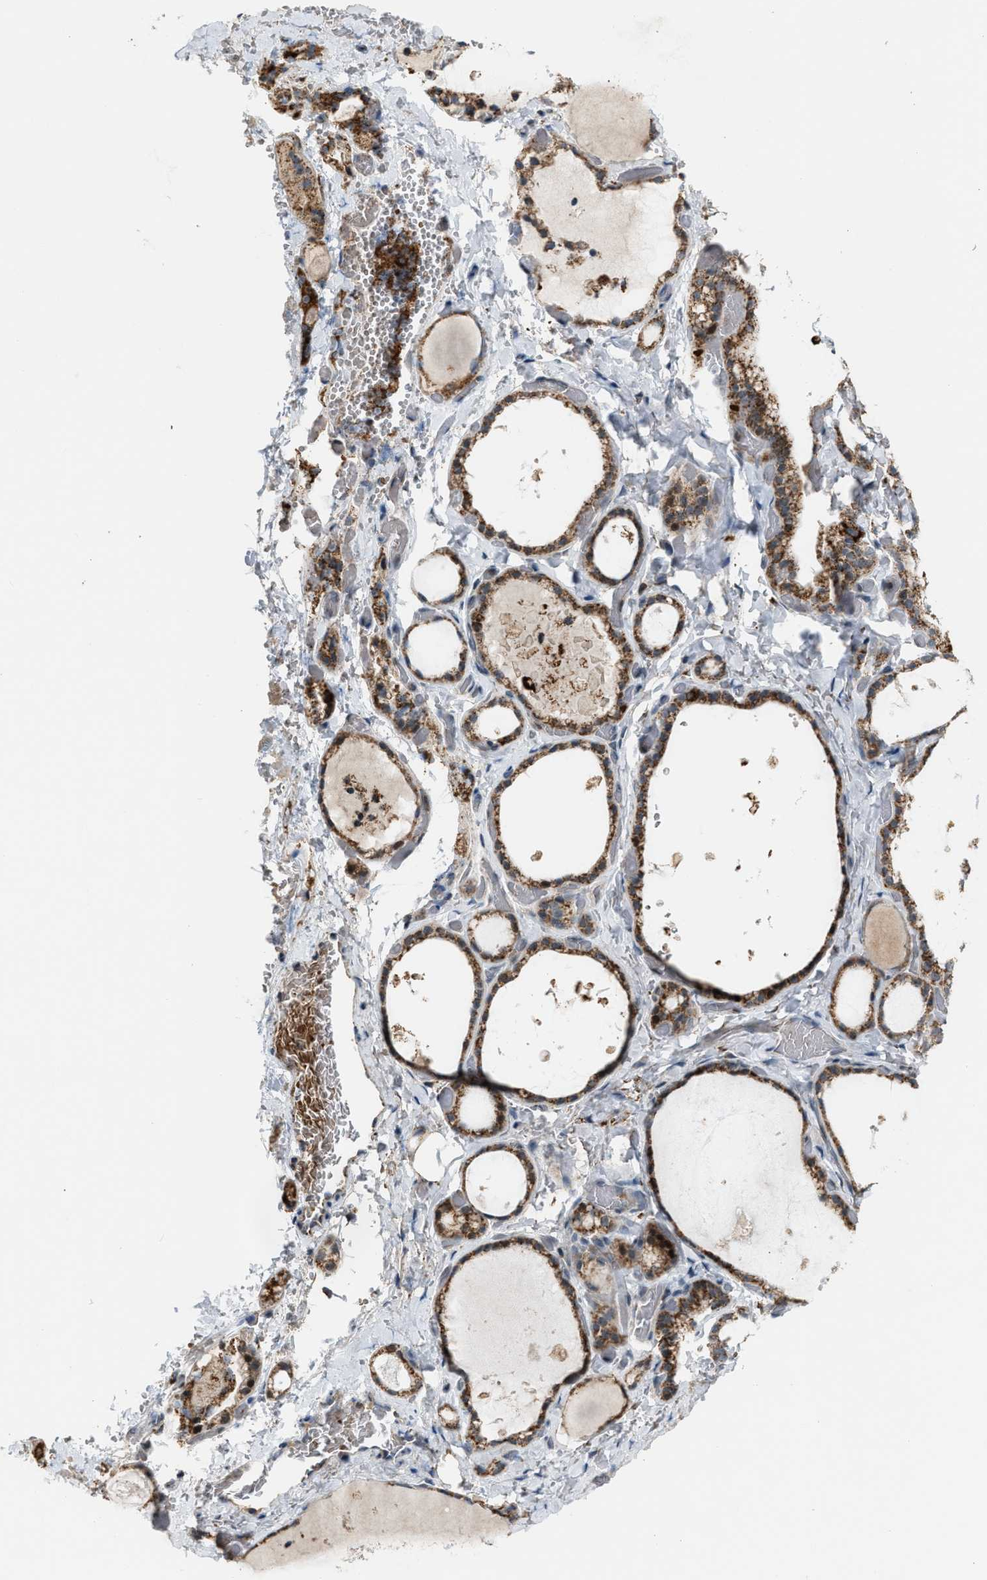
{"staining": {"intensity": "strong", "quantity": ">75%", "location": "cytoplasmic/membranous"}, "tissue": "thyroid gland", "cell_type": "Glandular cells", "image_type": "normal", "snomed": [{"axis": "morphology", "description": "Normal tissue, NOS"}, {"axis": "topography", "description": "Thyroid gland"}], "caption": "This is a micrograph of IHC staining of benign thyroid gland, which shows strong positivity in the cytoplasmic/membranous of glandular cells.", "gene": "CHN2", "patient": {"sex": "female", "age": 44}}